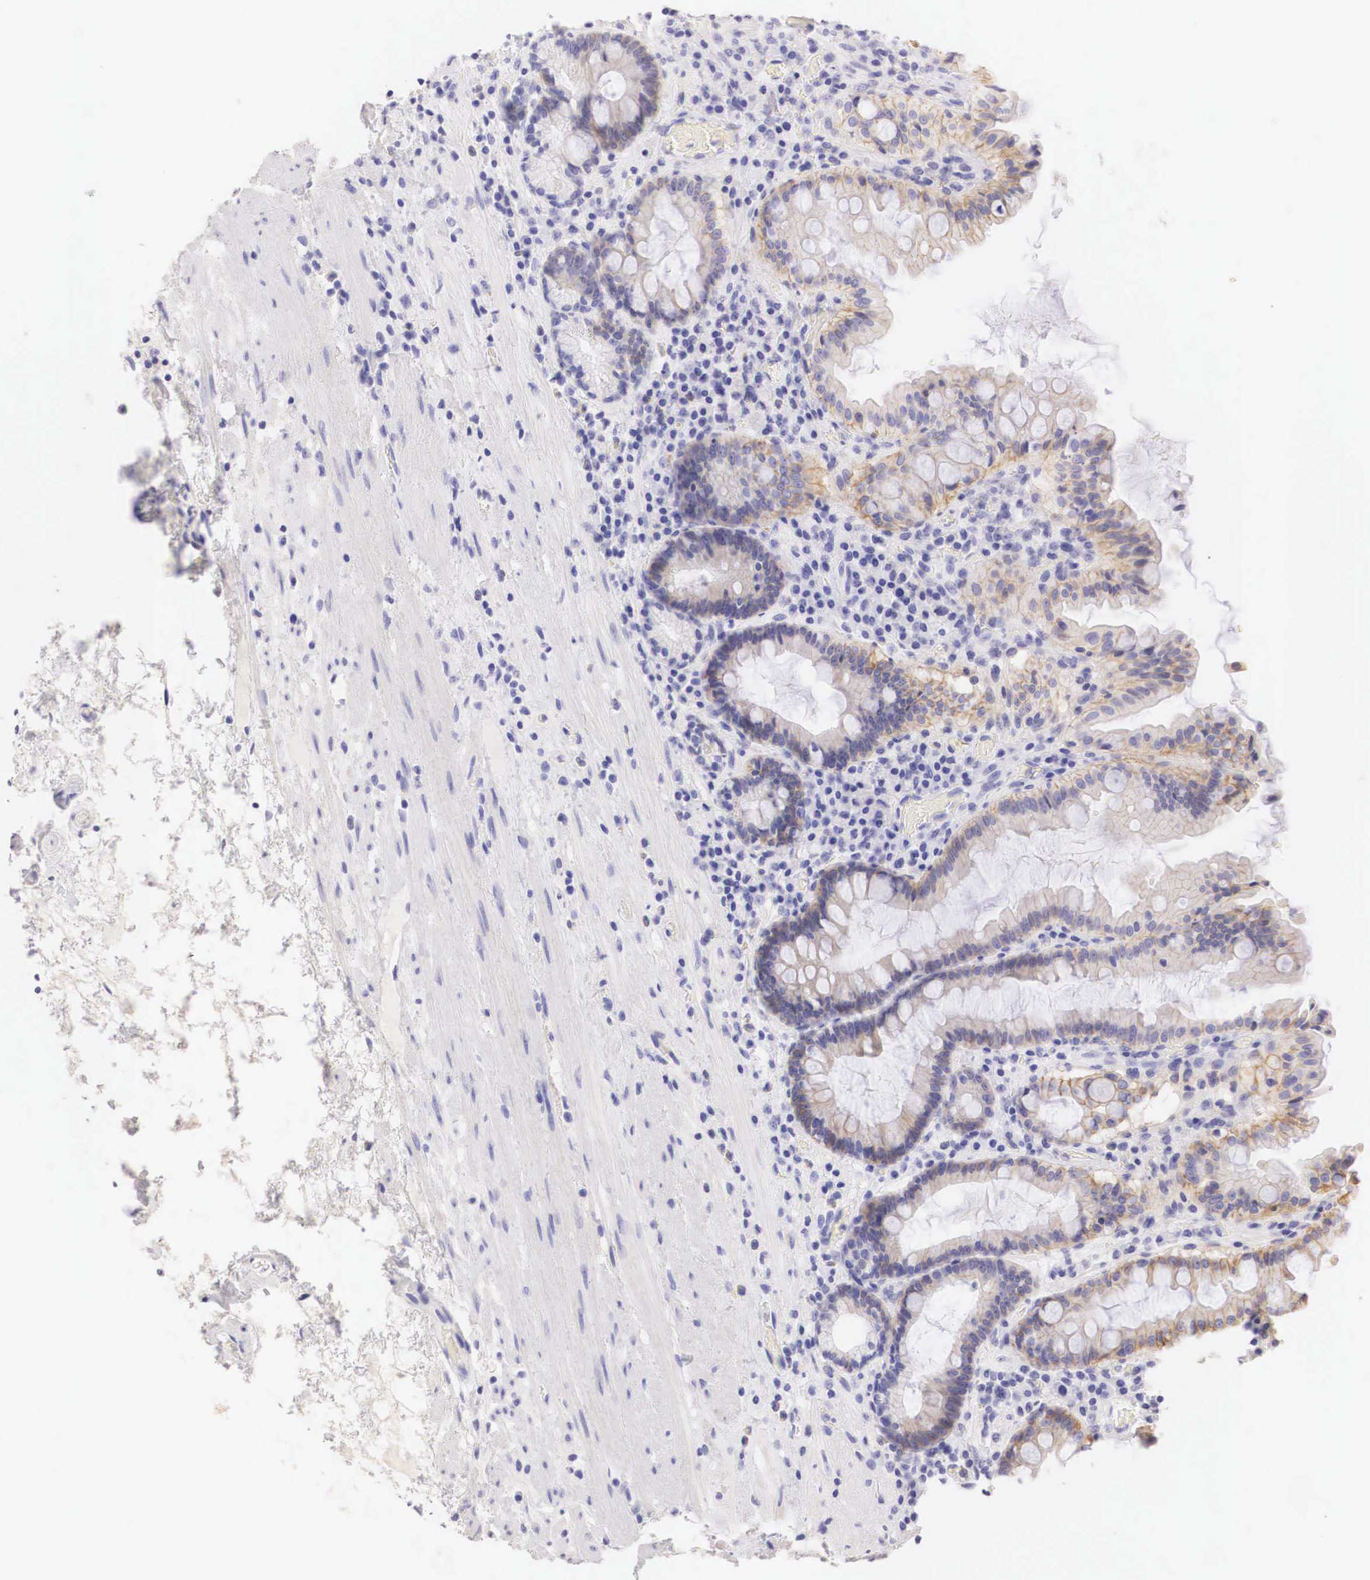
{"staining": {"intensity": "moderate", "quantity": "<25%", "location": "cytoplasmic/membranous"}, "tissue": "stomach", "cell_type": "Glandular cells", "image_type": "normal", "snomed": [{"axis": "morphology", "description": "Normal tissue, NOS"}, {"axis": "topography", "description": "Stomach, lower"}, {"axis": "topography", "description": "Duodenum"}], "caption": "High-magnification brightfield microscopy of normal stomach stained with DAB (3,3'-diaminobenzidine) (brown) and counterstained with hematoxylin (blue). glandular cells exhibit moderate cytoplasmic/membranous positivity is seen in about<25% of cells. (DAB (3,3'-diaminobenzidine) = brown stain, brightfield microscopy at high magnification).", "gene": "ERBB2", "patient": {"sex": "male", "age": 84}}